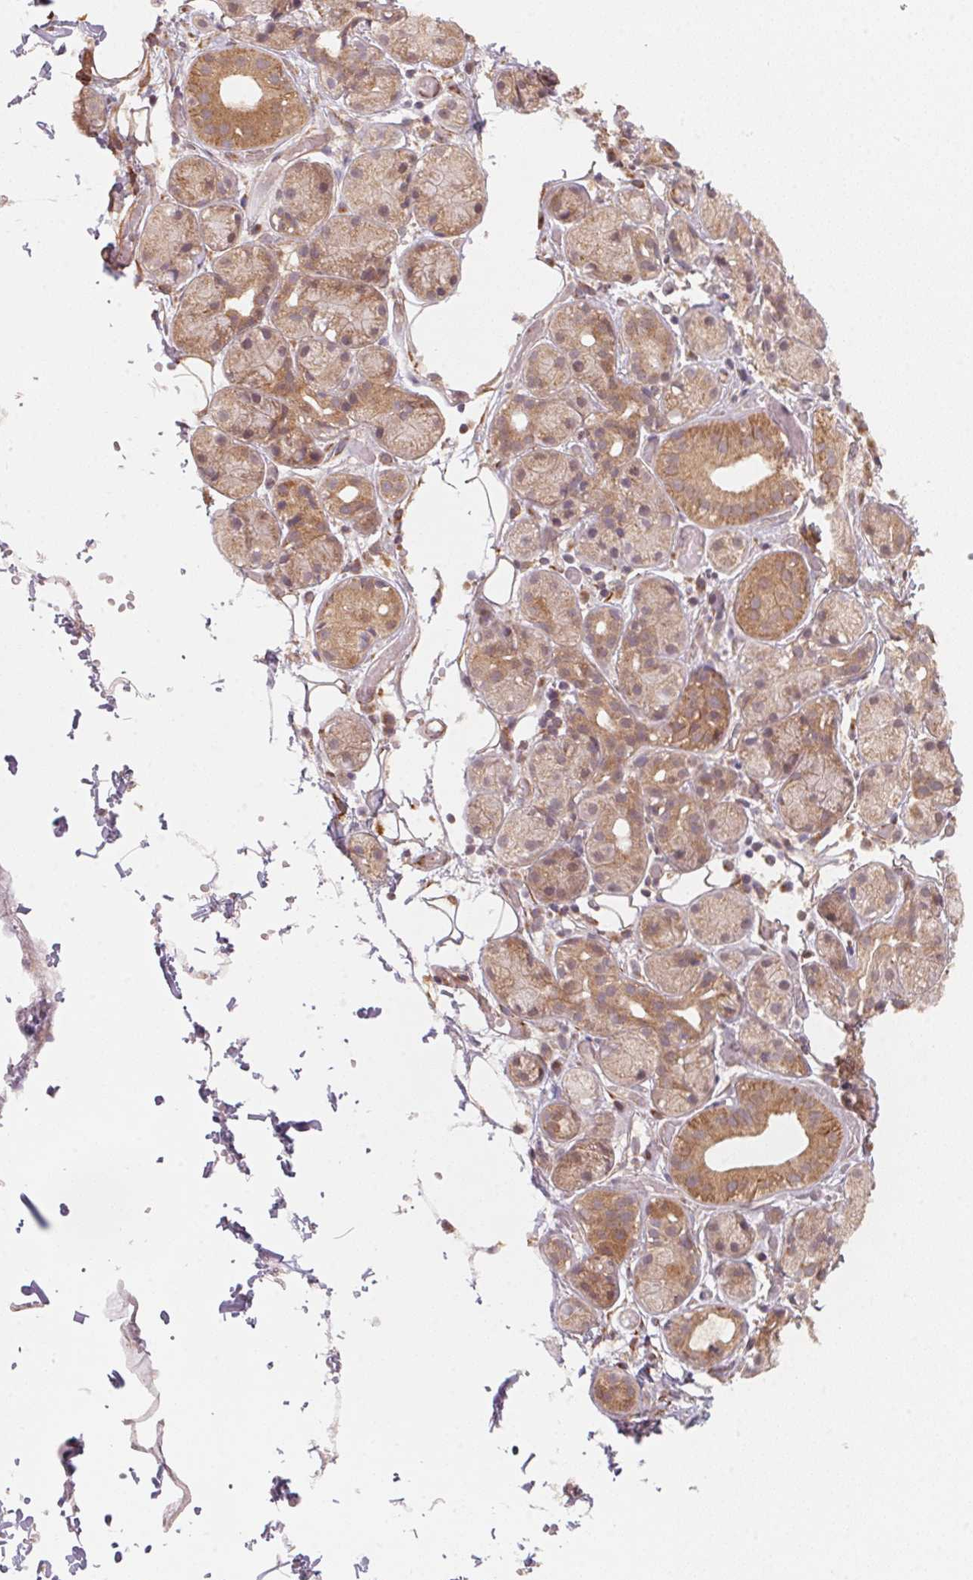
{"staining": {"intensity": "moderate", "quantity": "25%-75%", "location": "cytoplasmic/membranous"}, "tissue": "salivary gland", "cell_type": "Glandular cells", "image_type": "normal", "snomed": [{"axis": "morphology", "description": "Normal tissue, NOS"}, {"axis": "topography", "description": "Salivary gland"}, {"axis": "topography", "description": "Peripheral nerve tissue"}], "caption": "Protein staining displays moderate cytoplasmic/membranous positivity in about 25%-75% of glandular cells in unremarkable salivary gland. Using DAB (brown) and hematoxylin (blue) stains, captured at high magnification using brightfield microscopy.", "gene": "TSPAN12", "patient": {"sex": "male", "age": 71}}